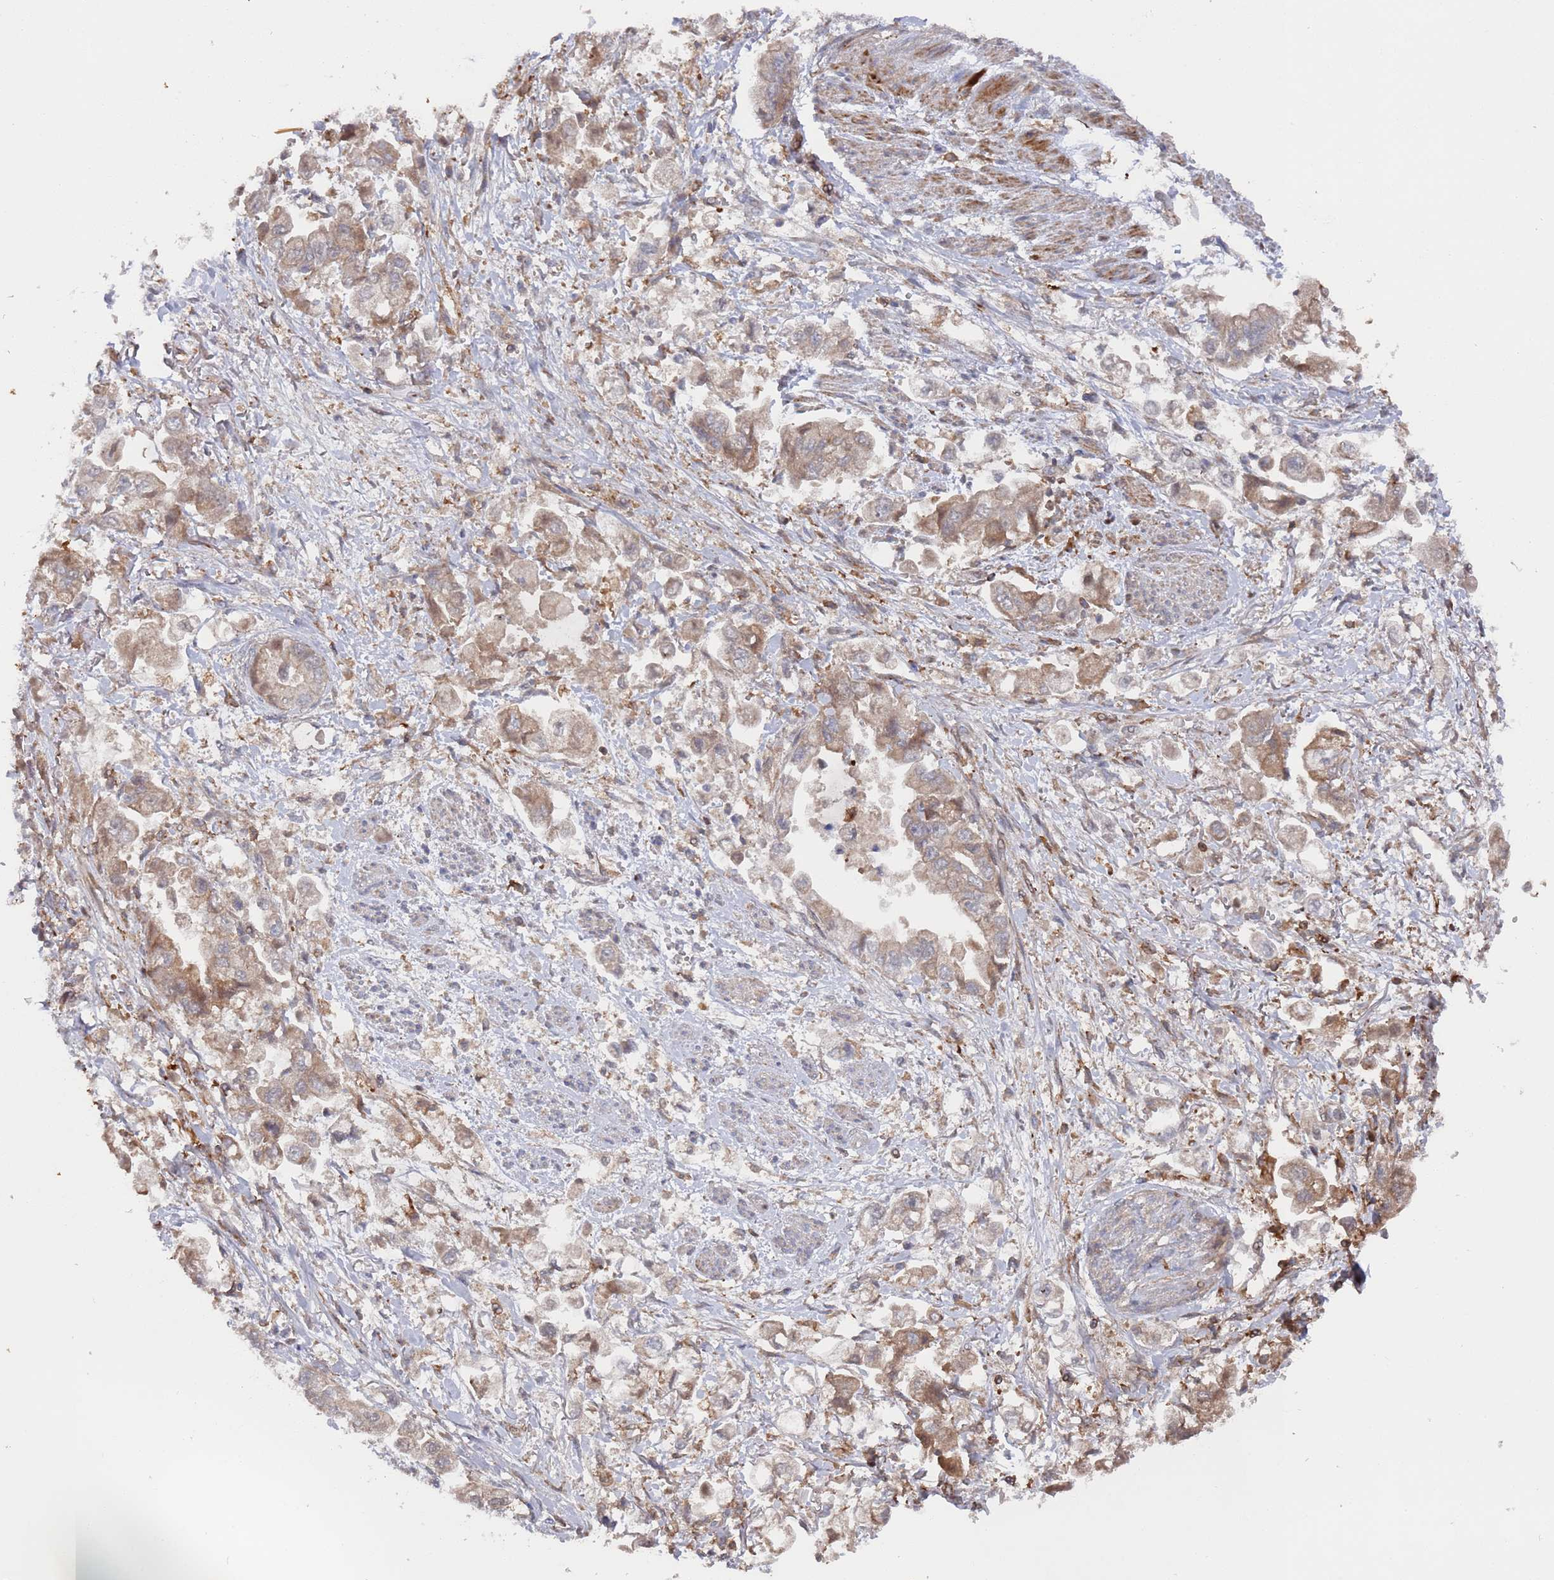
{"staining": {"intensity": "strong", "quantity": "<25%", "location": "cytoplasmic/membranous"}, "tissue": "stomach cancer", "cell_type": "Tumor cells", "image_type": "cancer", "snomed": [{"axis": "morphology", "description": "Adenocarcinoma, NOS"}, {"axis": "topography", "description": "Stomach"}], "caption": "Immunohistochemical staining of adenocarcinoma (stomach) exhibits strong cytoplasmic/membranous protein expression in about <25% of tumor cells.", "gene": "DDX60", "patient": {"sex": "male", "age": 62}}